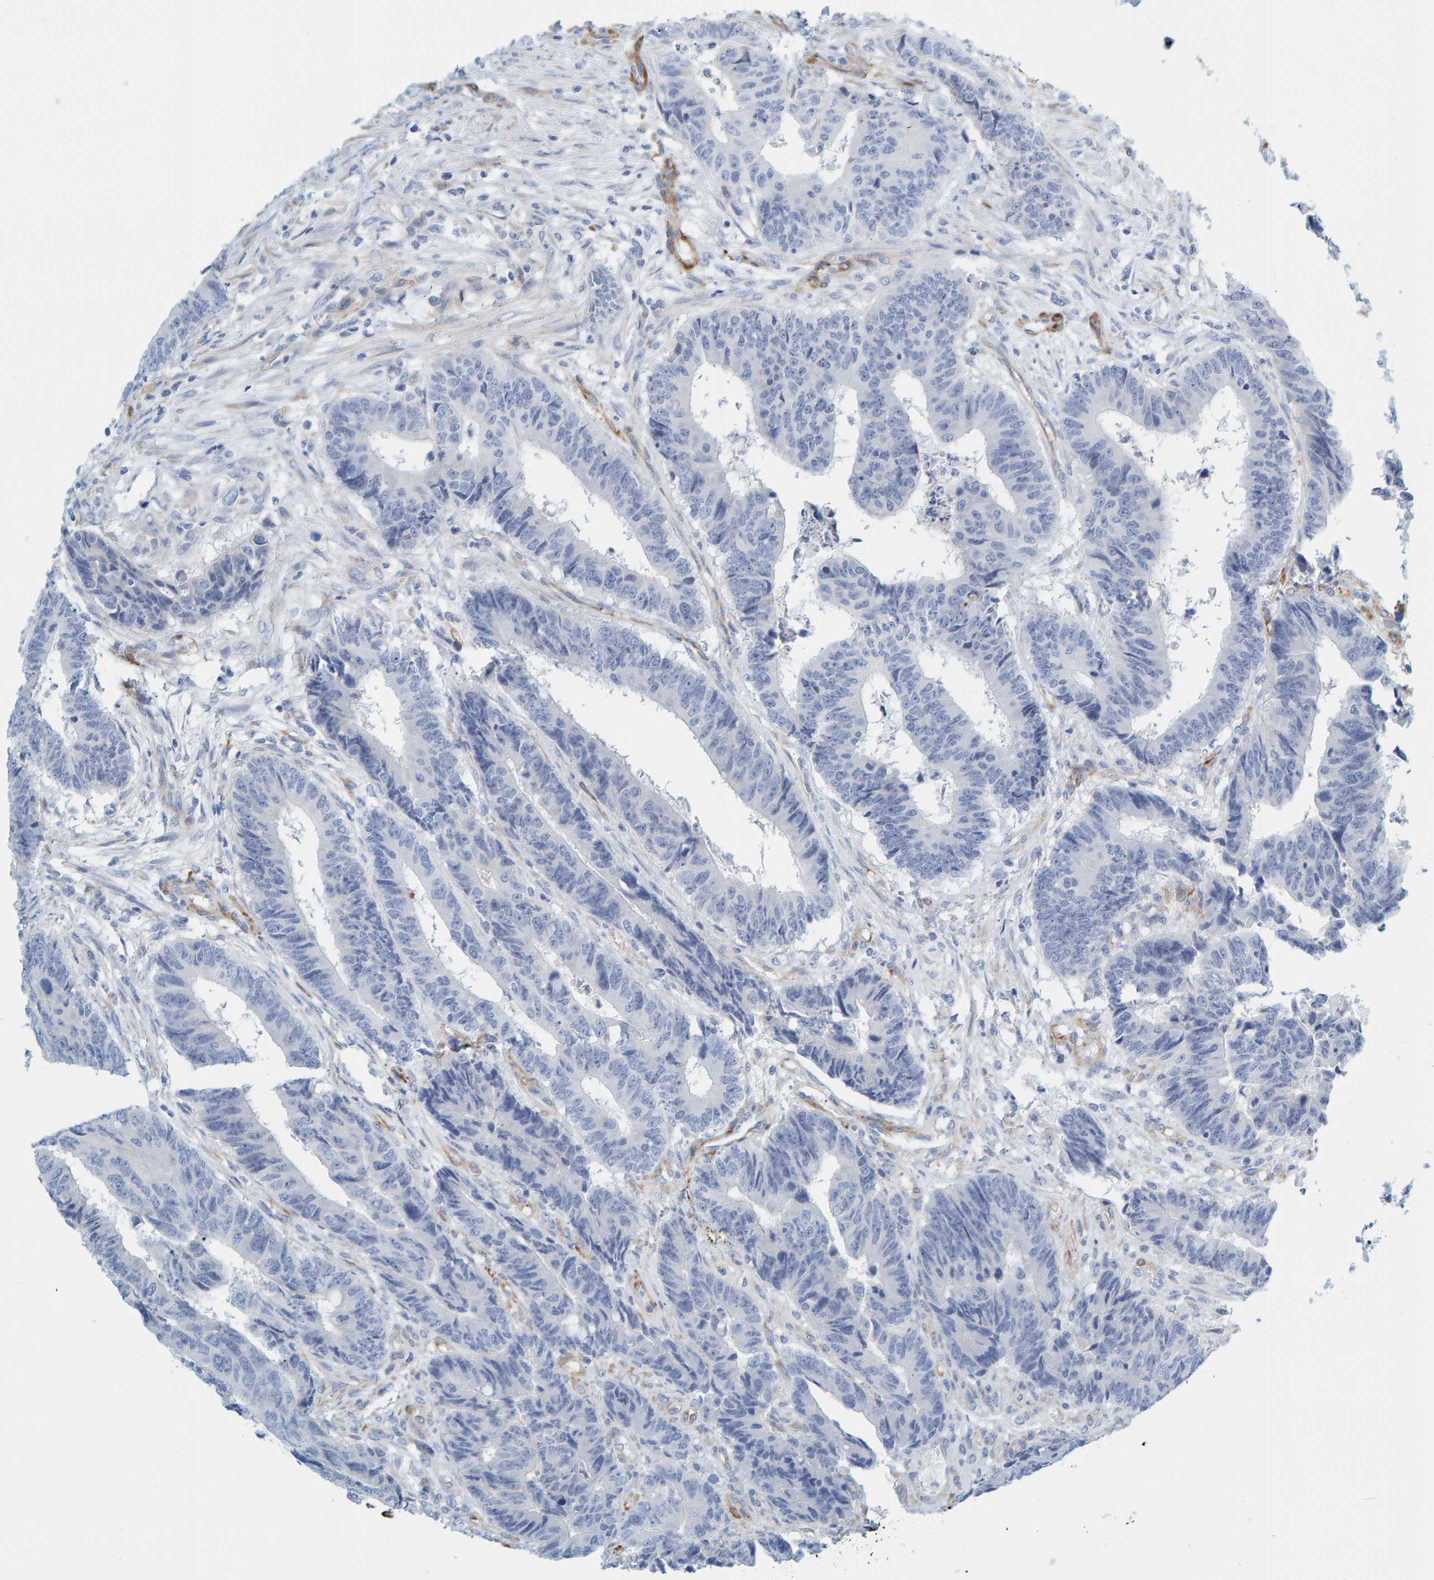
{"staining": {"intensity": "negative", "quantity": "none", "location": "none"}, "tissue": "colorectal cancer", "cell_type": "Tumor cells", "image_type": "cancer", "snomed": [{"axis": "morphology", "description": "Adenocarcinoma, NOS"}, {"axis": "topography", "description": "Rectum"}], "caption": "This is an immunohistochemistry (IHC) micrograph of adenocarcinoma (colorectal). There is no expression in tumor cells.", "gene": "MAP1B", "patient": {"sex": "male", "age": 84}}